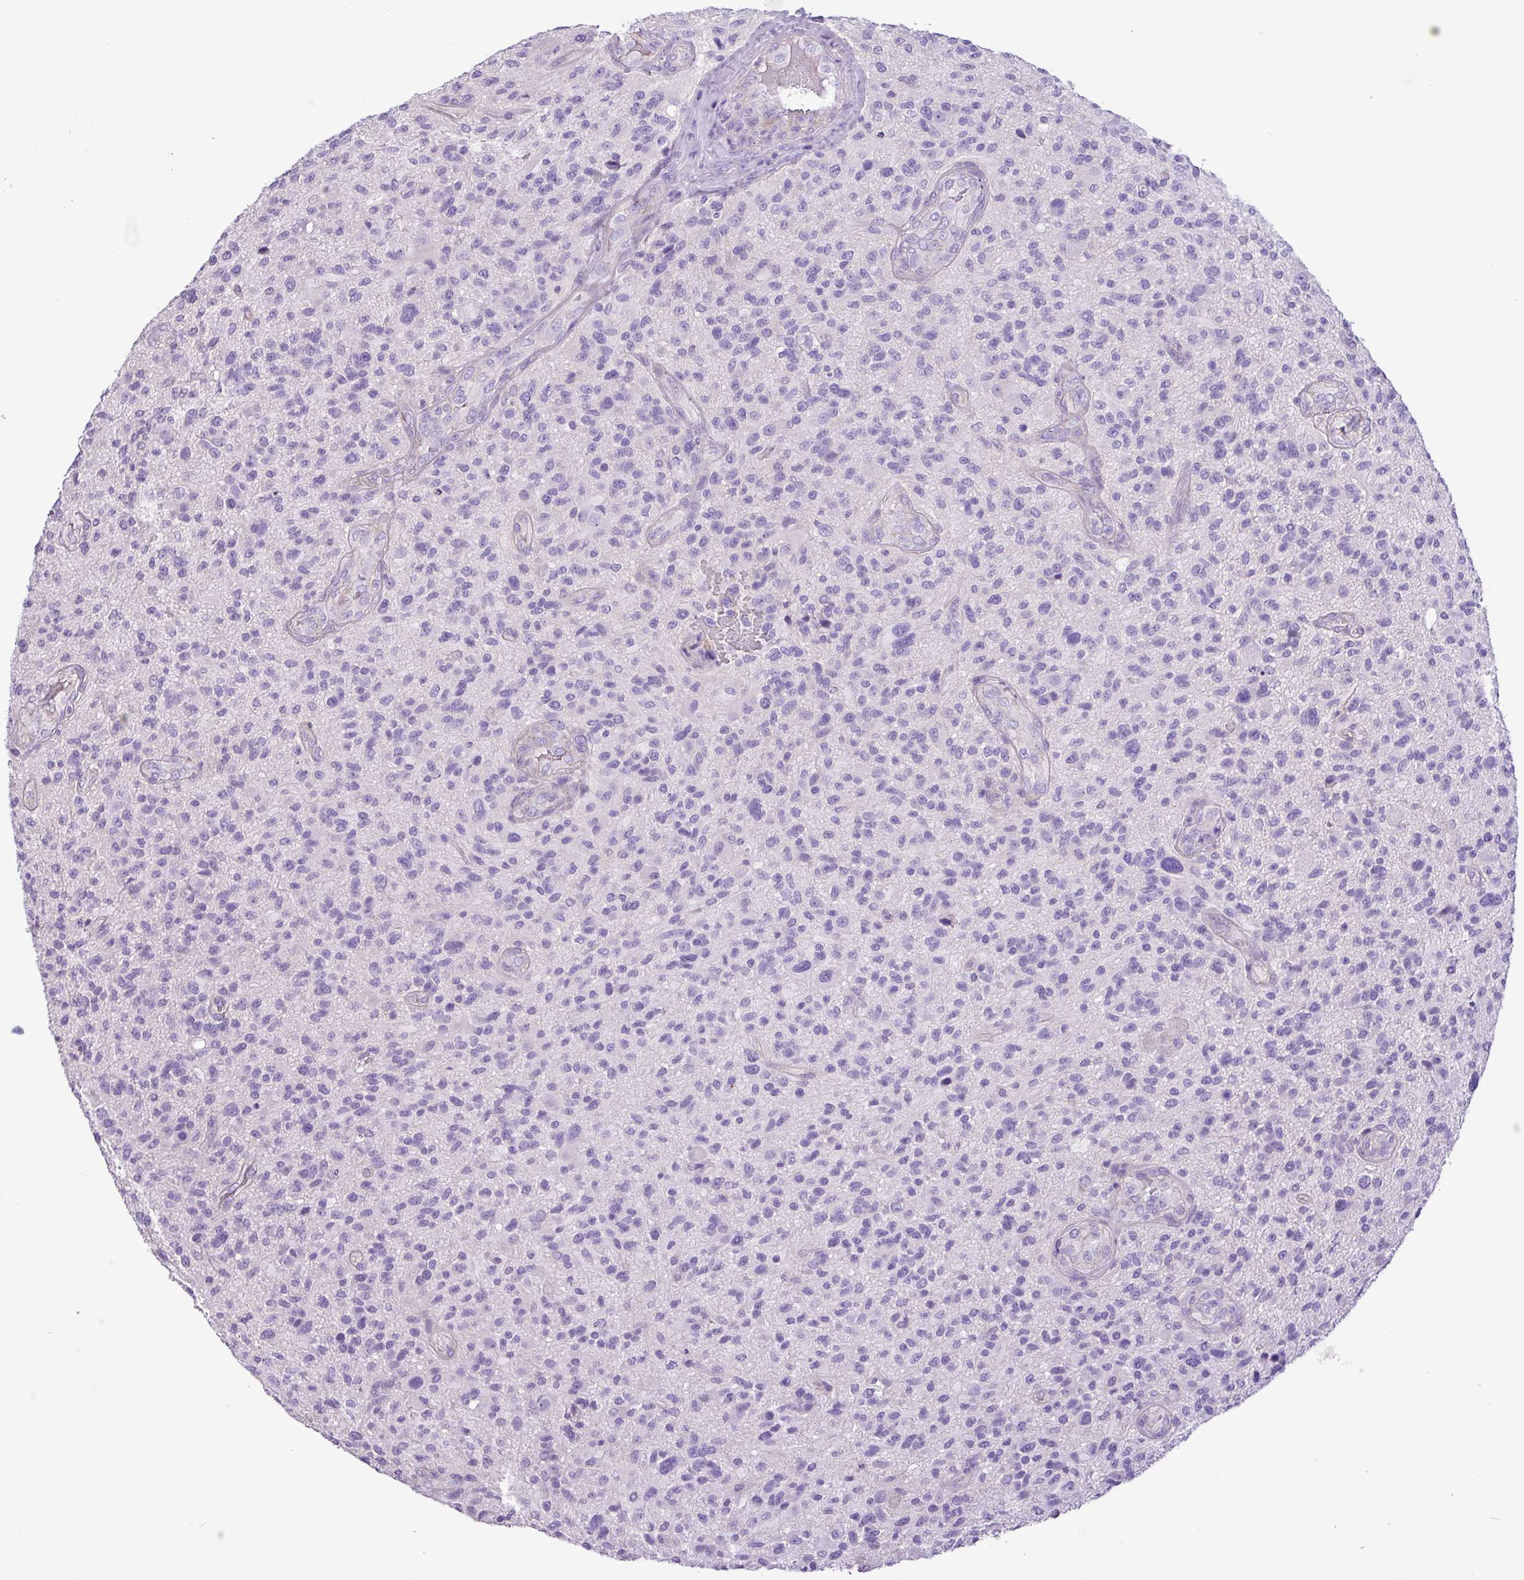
{"staining": {"intensity": "negative", "quantity": "none", "location": "none"}, "tissue": "glioma", "cell_type": "Tumor cells", "image_type": "cancer", "snomed": [{"axis": "morphology", "description": "Glioma, malignant, High grade"}, {"axis": "topography", "description": "Brain"}], "caption": "There is no significant expression in tumor cells of glioma. The staining is performed using DAB (3,3'-diaminobenzidine) brown chromogen with nuclei counter-stained in using hematoxylin.", "gene": "ZNF334", "patient": {"sex": "male", "age": 47}}